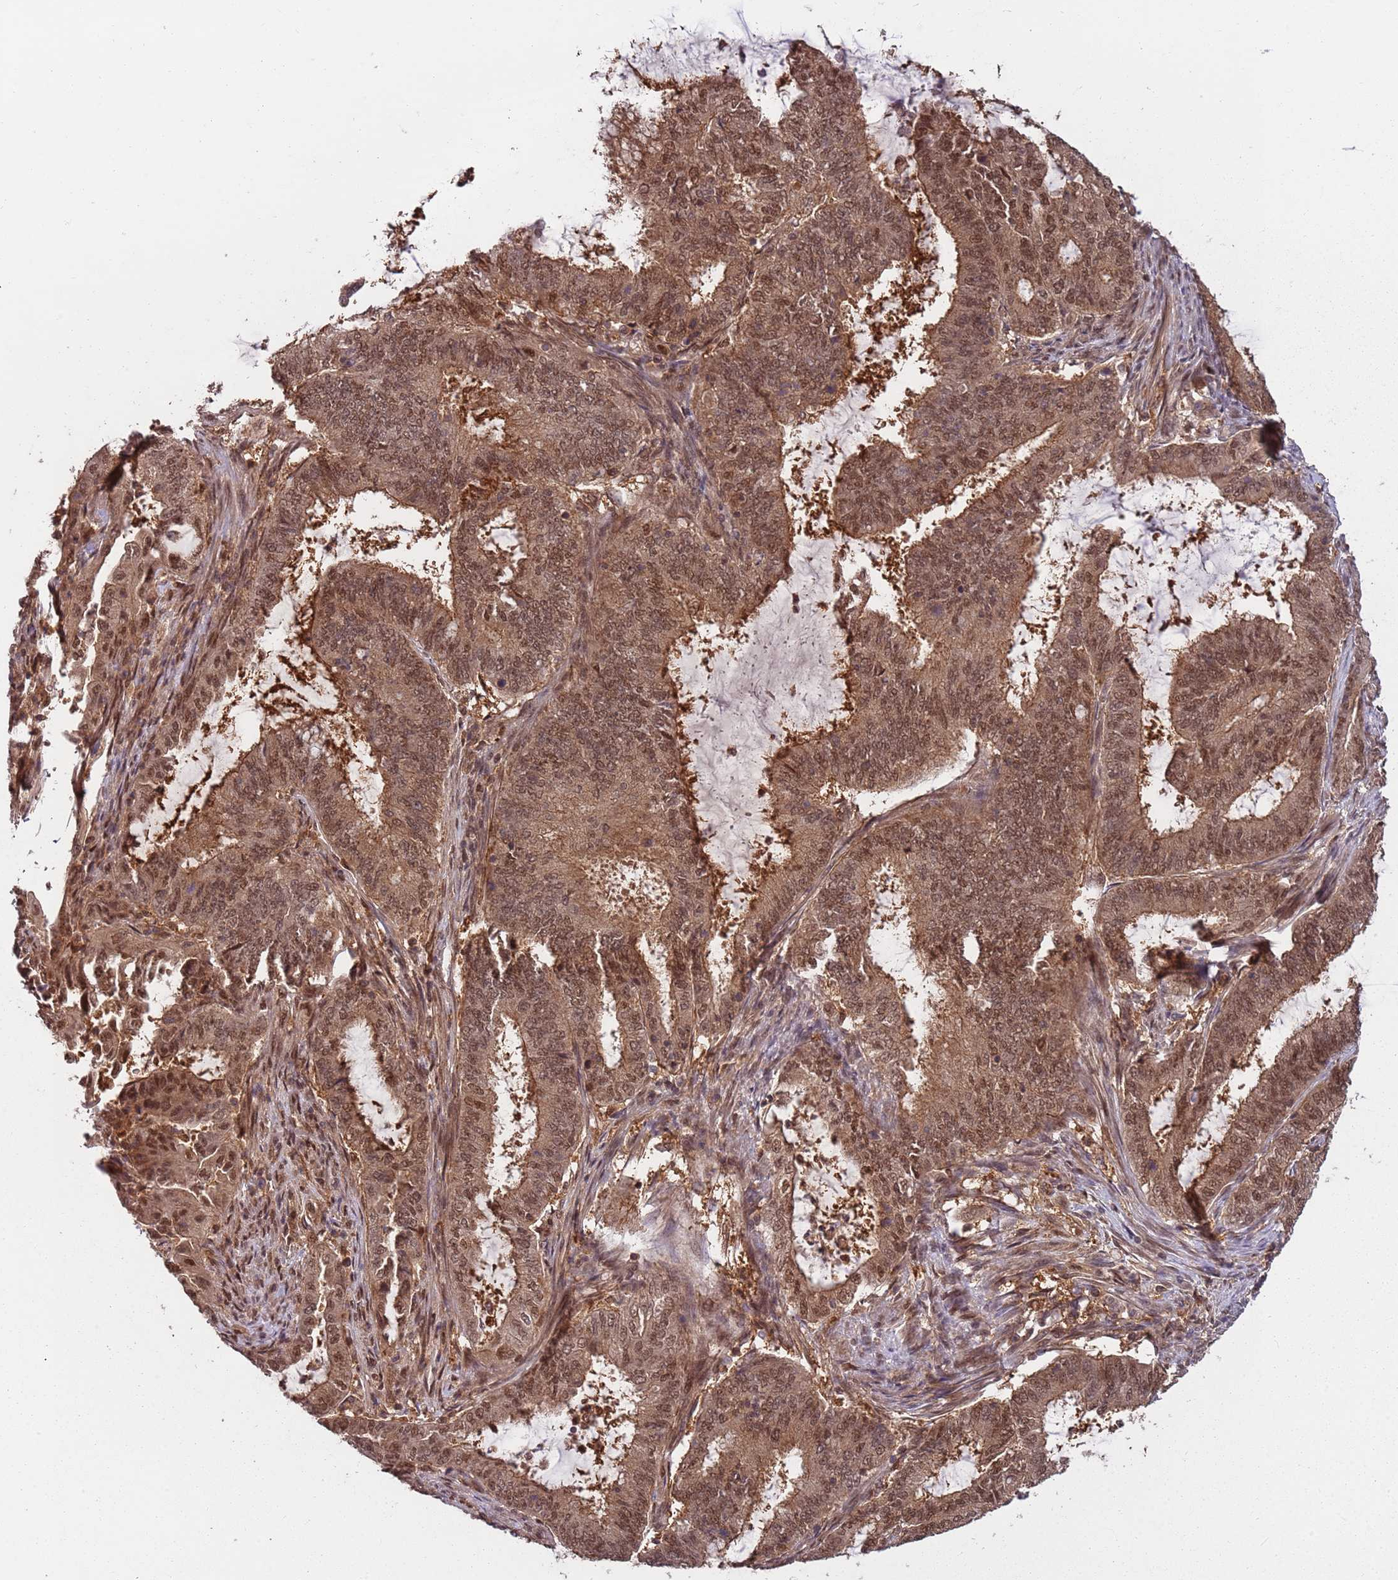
{"staining": {"intensity": "moderate", "quantity": ">75%", "location": "cytoplasmic/membranous,nuclear"}, "tissue": "endometrial cancer", "cell_type": "Tumor cells", "image_type": "cancer", "snomed": [{"axis": "morphology", "description": "Adenocarcinoma, NOS"}, {"axis": "topography", "description": "Endometrium"}], "caption": "Endometrial cancer (adenocarcinoma) was stained to show a protein in brown. There is medium levels of moderate cytoplasmic/membranous and nuclear positivity in approximately >75% of tumor cells. The protein is stained brown, and the nuclei are stained in blue (DAB (3,3'-diaminobenzidine) IHC with brightfield microscopy, high magnification).", "gene": "PGLS", "patient": {"sex": "female", "age": 51}}